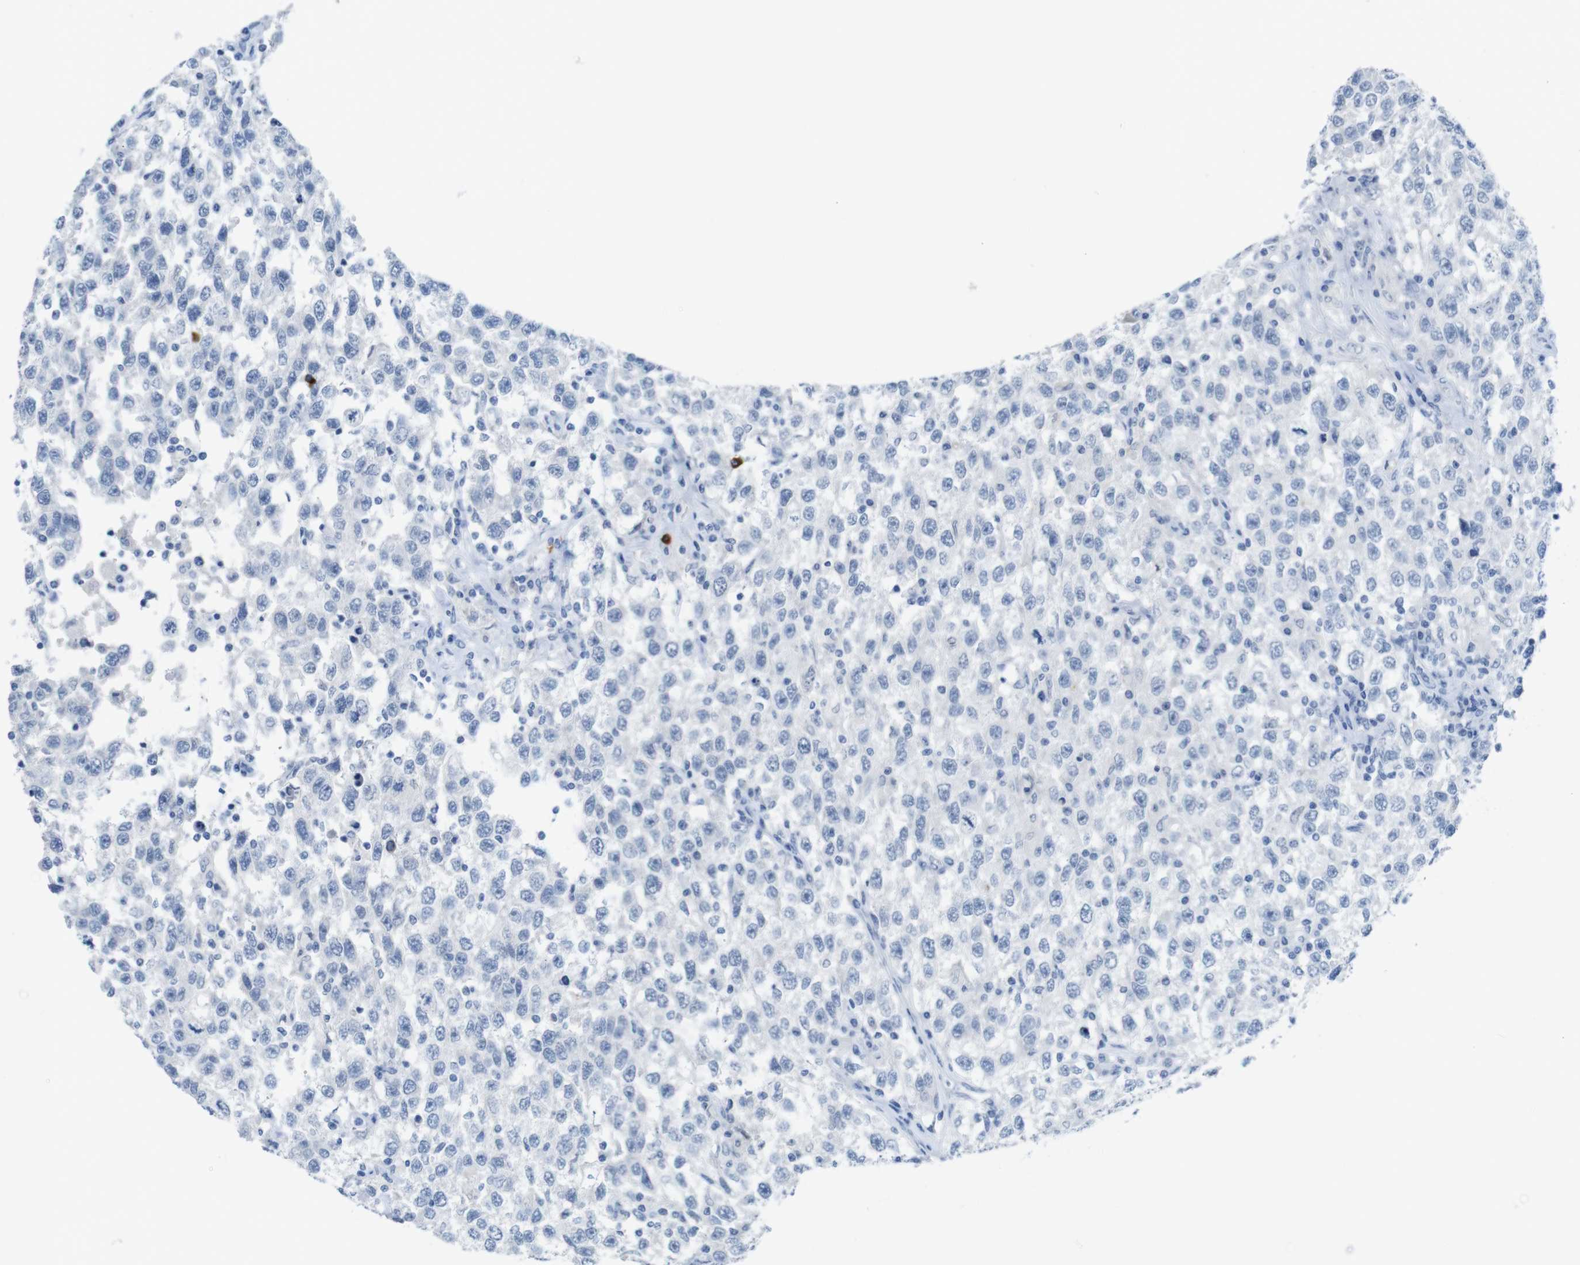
{"staining": {"intensity": "negative", "quantity": "none", "location": "none"}, "tissue": "testis cancer", "cell_type": "Tumor cells", "image_type": "cancer", "snomed": [{"axis": "morphology", "description": "Seminoma, NOS"}, {"axis": "topography", "description": "Testis"}], "caption": "The IHC histopathology image has no significant positivity in tumor cells of testis cancer (seminoma) tissue.", "gene": "OPN1SW", "patient": {"sex": "male", "age": 41}}